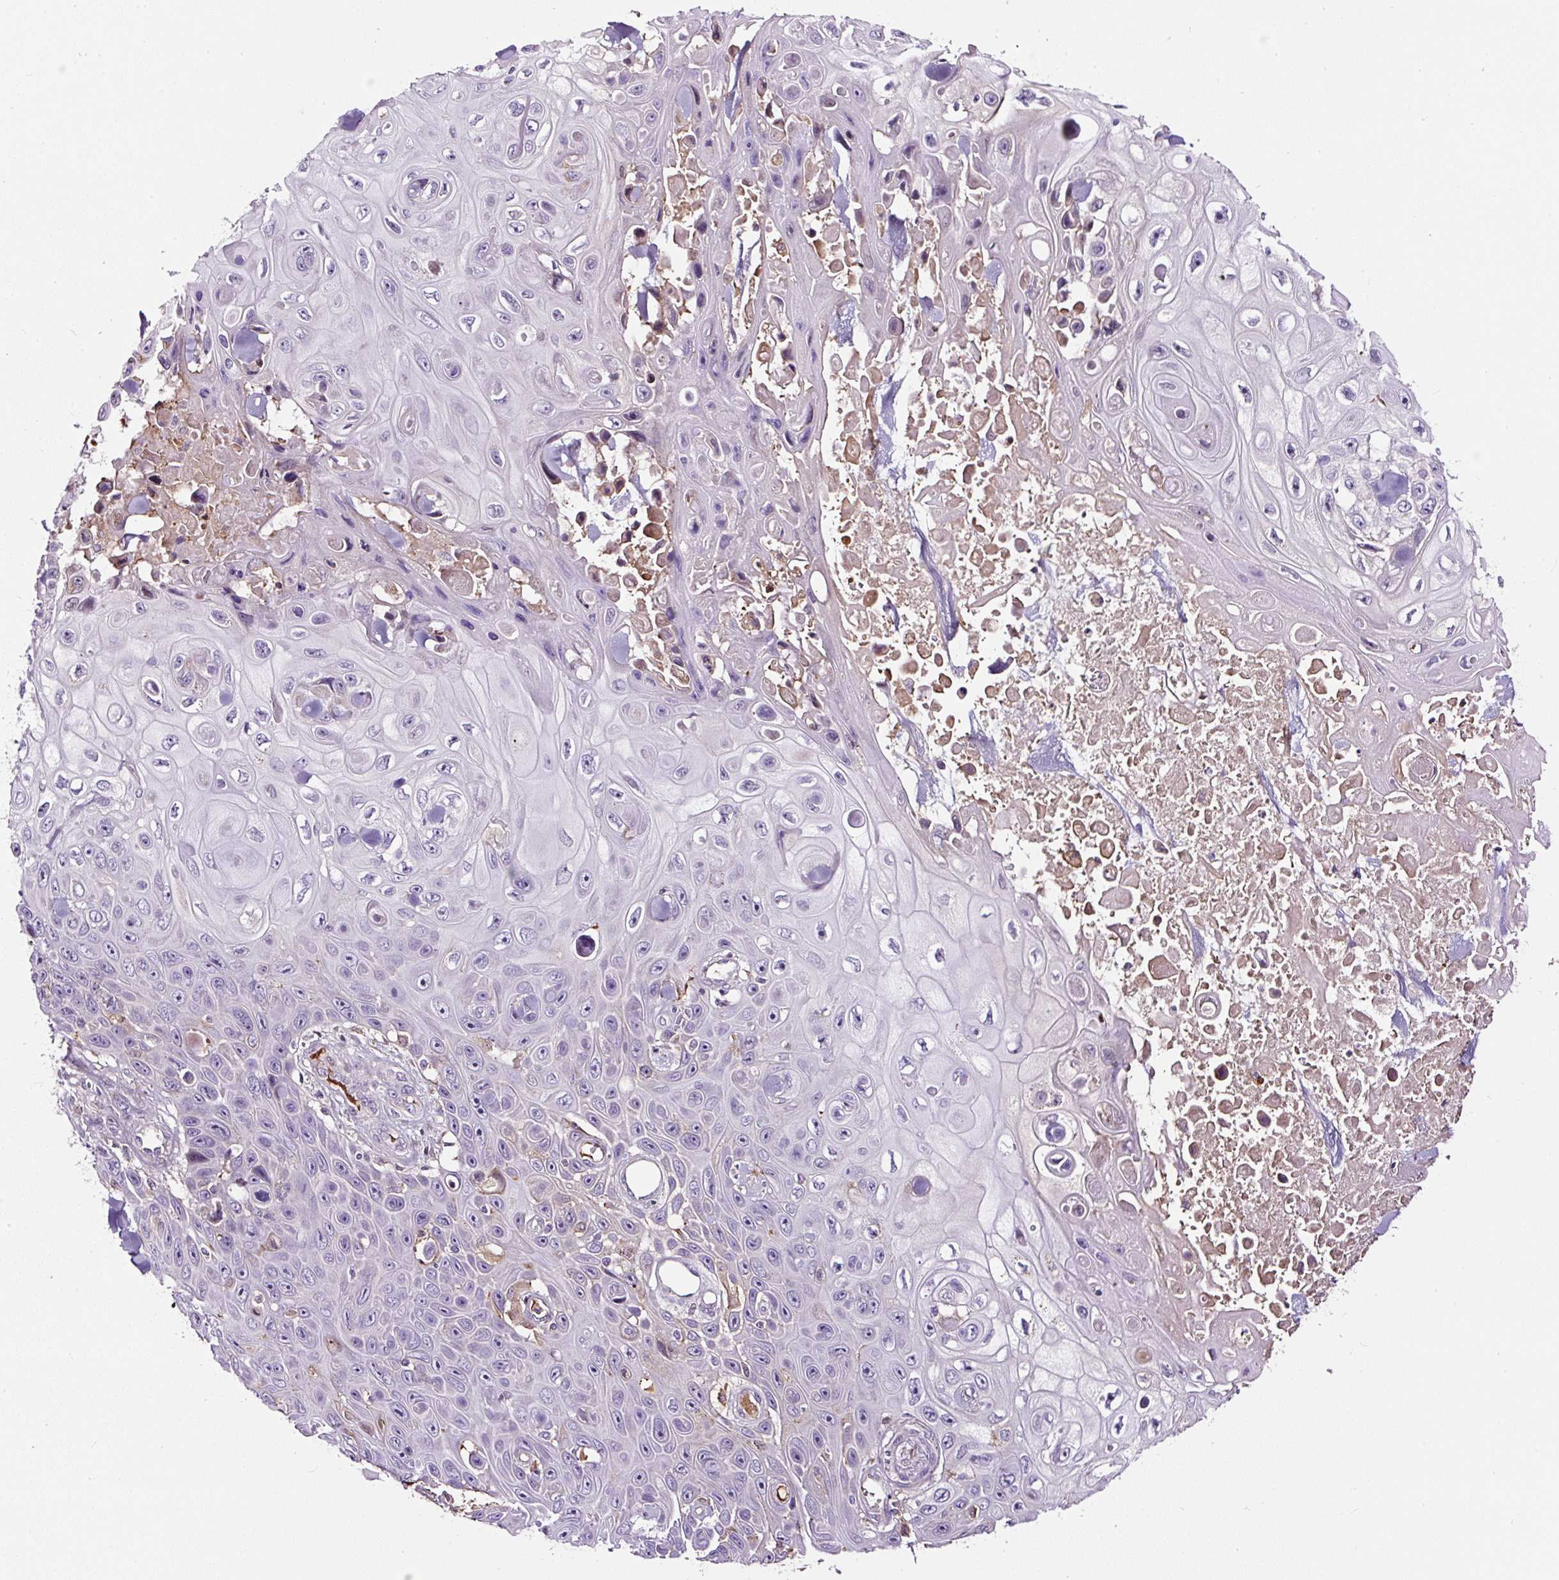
{"staining": {"intensity": "negative", "quantity": "none", "location": "none"}, "tissue": "skin cancer", "cell_type": "Tumor cells", "image_type": "cancer", "snomed": [{"axis": "morphology", "description": "Squamous cell carcinoma, NOS"}, {"axis": "topography", "description": "Skin"}], "caption": "Human squamous cell carcinoma (skin) stained for a protein using IHC displays no positivity in tumor cells.", "gene": "LRRC24", "patient": {"sex": "male", "age": 82}}